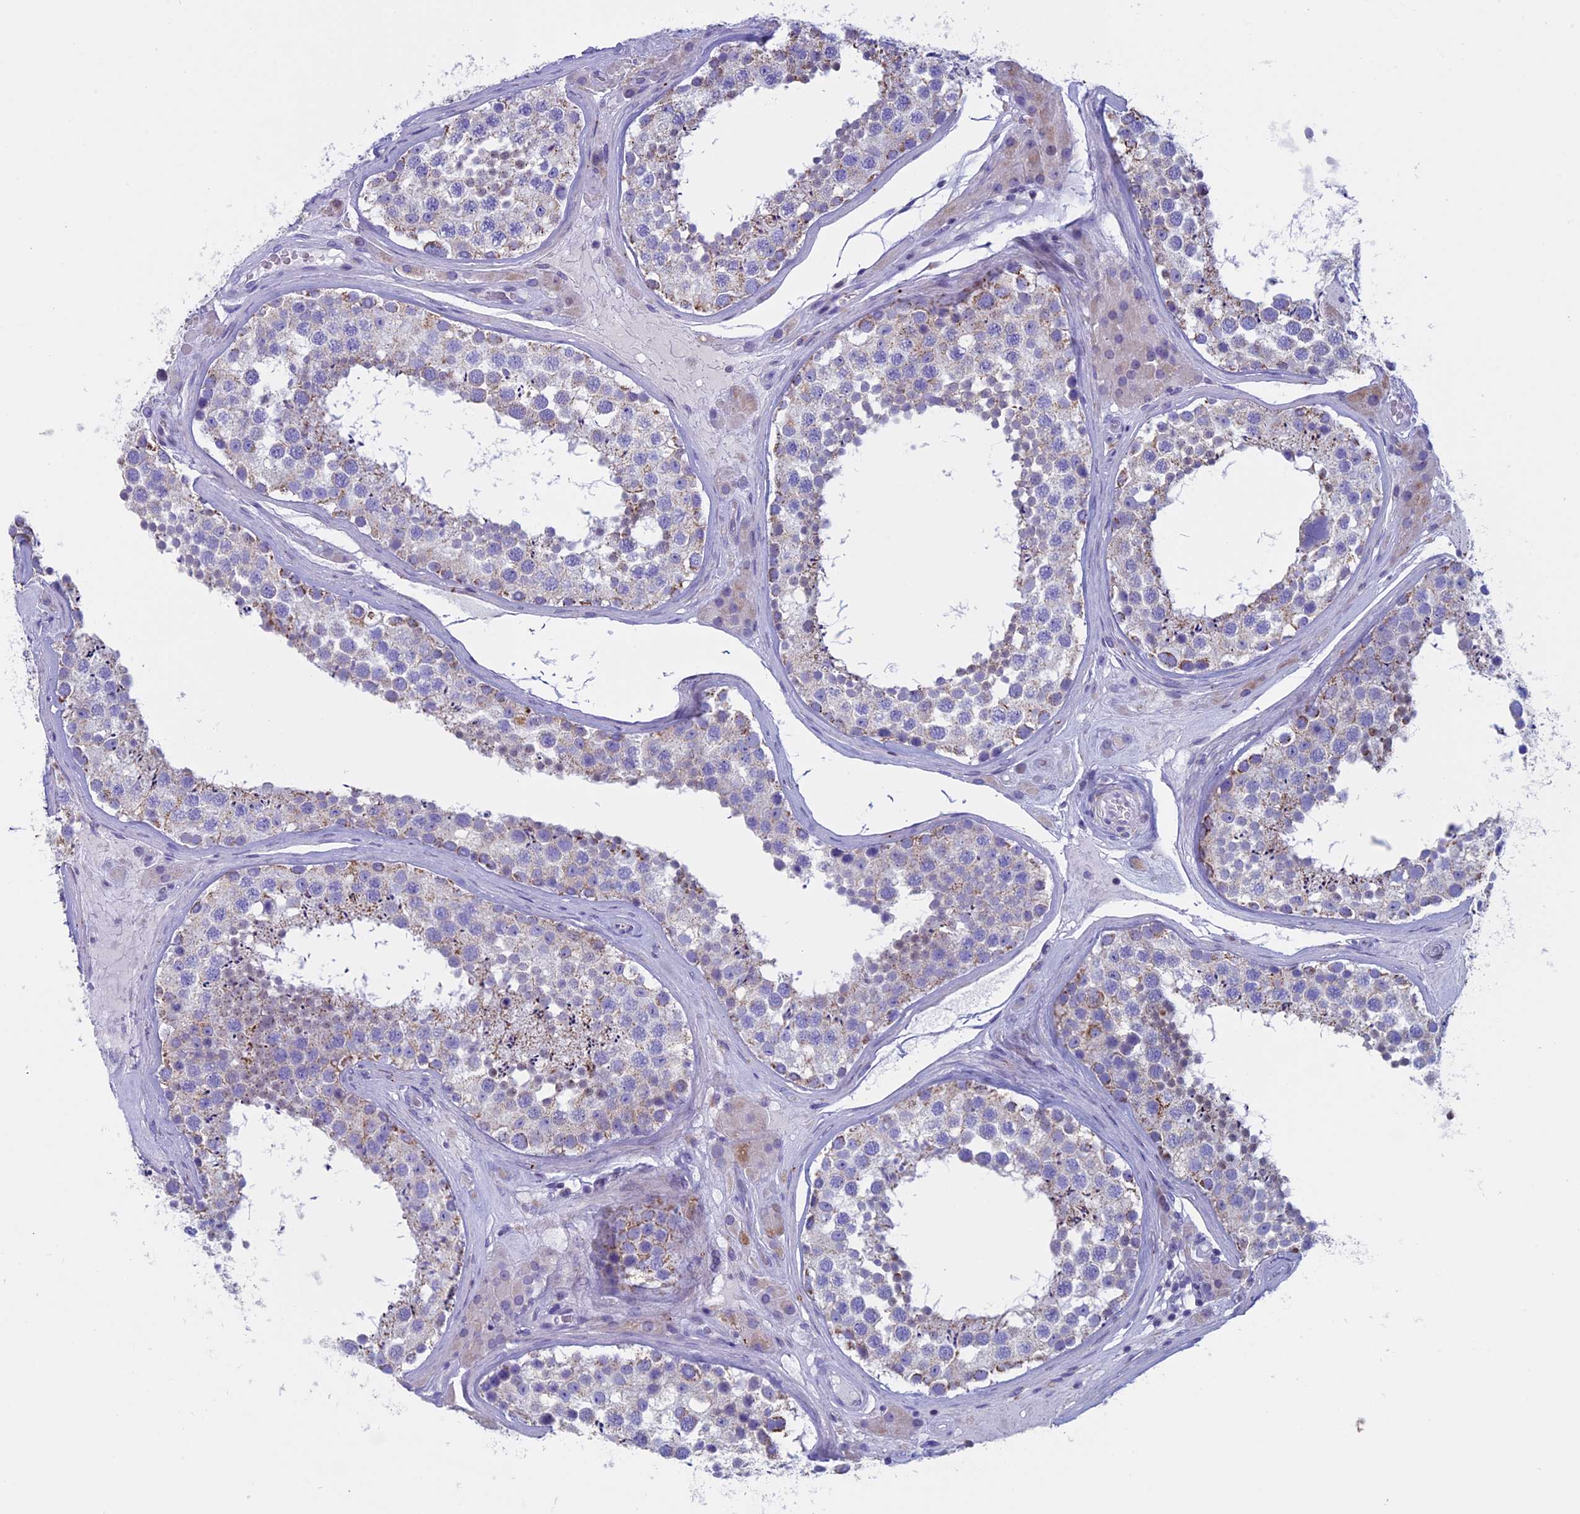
{"staining": {"intensity": "moderate", "quantity": "<25%", "location": "cytoplasmic/membranous"}, "tissue": "testis", "cell_type": "Cells in seminiferous ducts", "image_type": "normal", "snomed": [{"axis": "morphology", "description": "Normal tissue, NOS"}, {"axis": "topography", "description": "Testis"}], "caption": "The micrograph exhibits staining of unremarkable testis, revealing moderate cytoplasmic/membranous protein positivity (brown color) within cells in seminiferous ducts.", "gene": "ZNF563", "patient": {"sex": "male", "age": 46}}